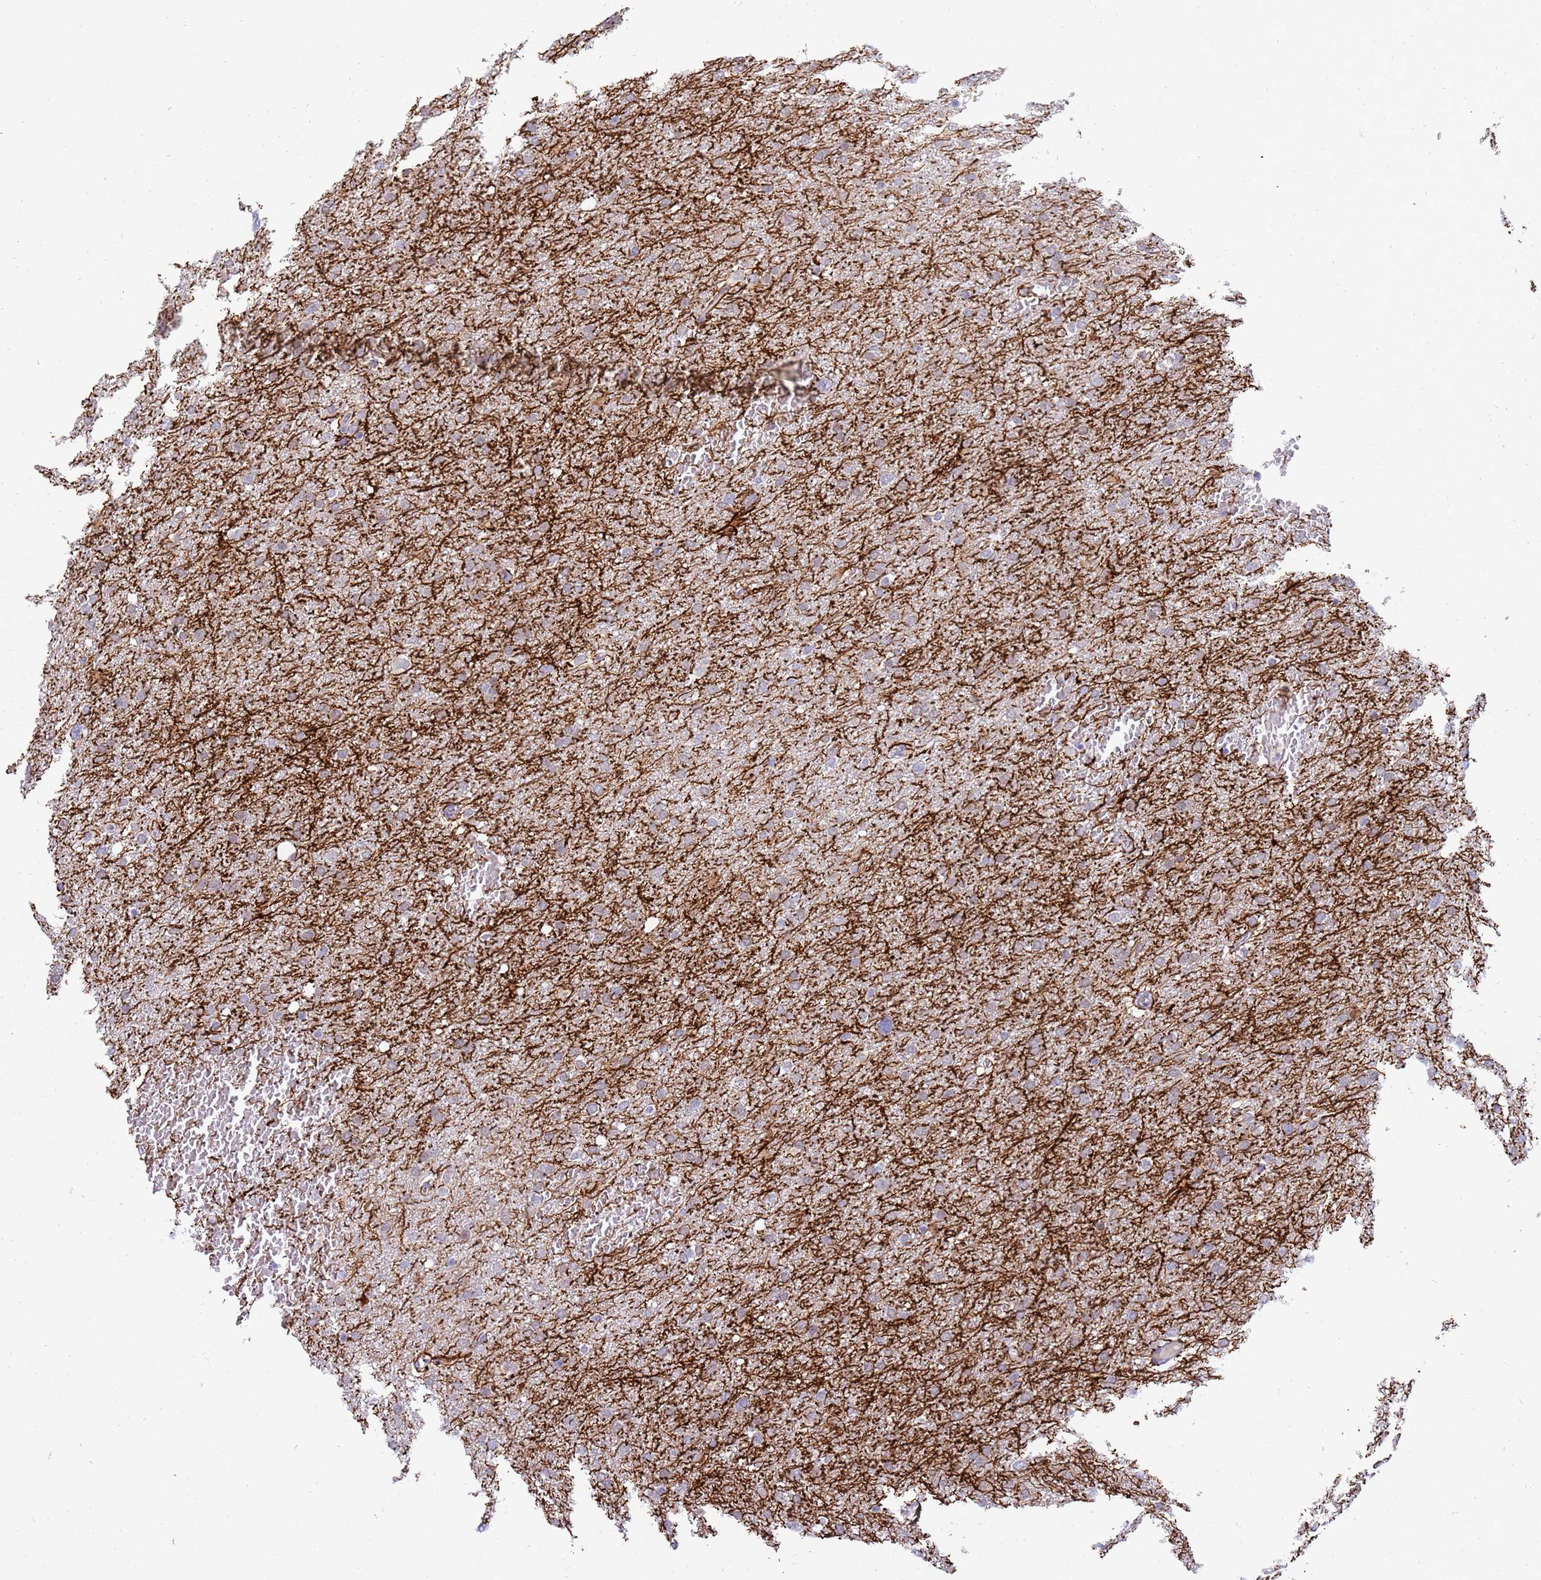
{"staining": {"intensity": "negative", "quantity": "none", "location": "none"}, "tissue": "glioma", "cell_type": "Tumor cells", "image_type": "cancer", "snomed": [{"axis": "morphology", "description": "Glioma, malignant, High grade"}, {"axis": "topography", "description": "Cerebral cortex"}], "caption": "High power microscopy photomicrograph of an immunohistochemistry photomicrograph of glioma, revealing no significant staining in tumor cells. The staining was performed using DAB to visualize the protein expression in brown, while the nuclei were stained in blue with hematoxylin (Magnification: 20x).", "gene": "STK25", "patient": {"sex": "female", "age": 36}}